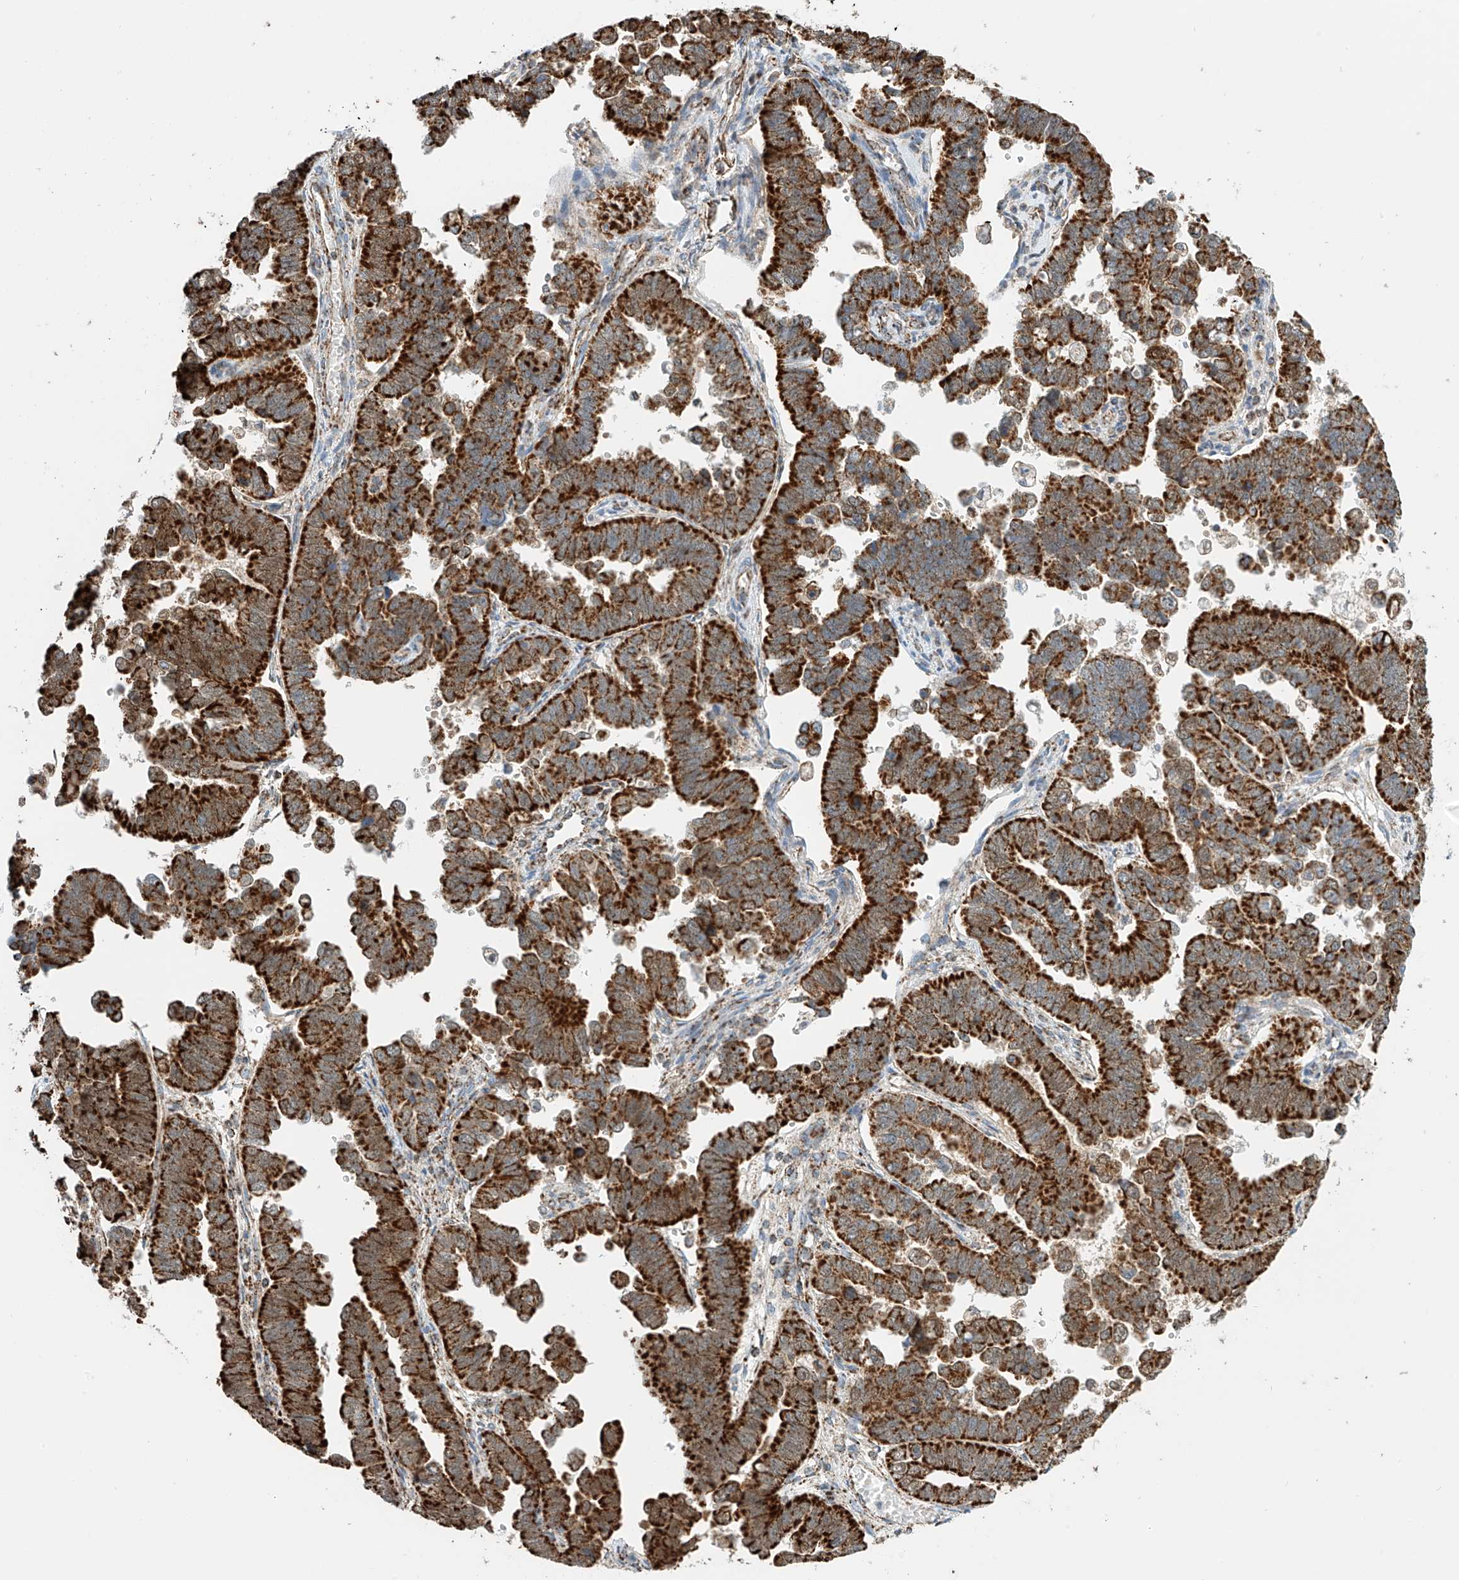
{"staining": {"intensity": "strong", "quantity": ">75%", "location": "cytoplasmic/membranous"}, "tissue": "endometrial cancer", "cell_type": "Tumor cells", "image_type": "cancer", "snomed": [{"axis": "morphology", "description": "Adenocarcinoma, NOS"}, {"axis": "topography", "description": "Endometrium"}], "caption": "Immunohistochemistry (IHC) (DAB) staining of endometrial adenocarcinoma shows strong cytoplasmic/membranous protein staining in approximately >75% of tumor cells.", "gene": "PPA2", "patient": {"sex": "female", "age": 75}}